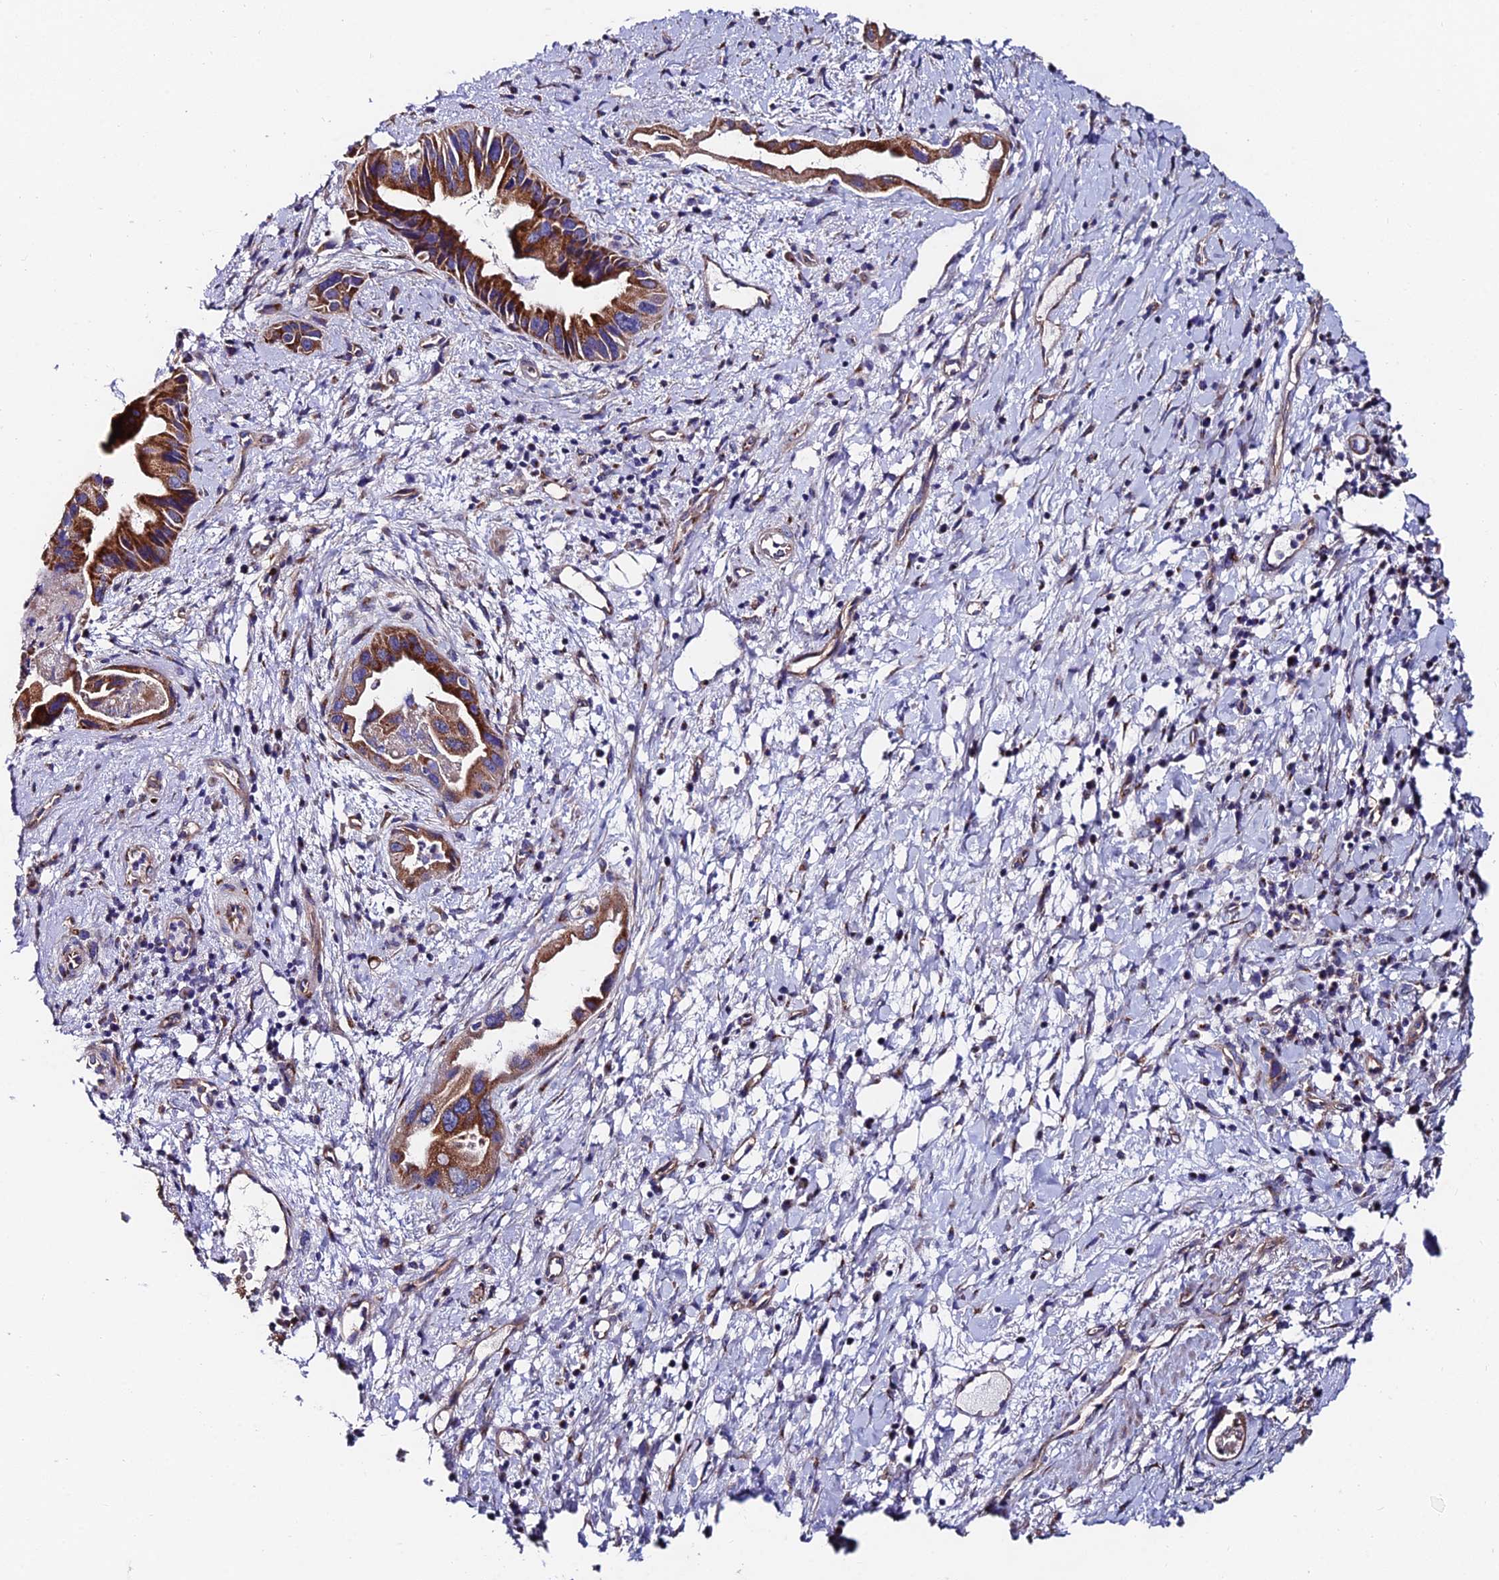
{"staining": {"intensity": "strong", "quantity": ">75%", "location": "cytoplasmic/membranous"}, "tissue": "pancreatic cancer", "cell_type": "Tumor cells", "image_type": "cancer", "snomed": [{"axis": "morphology", "description": "Adenocarcinoma, NOS"}, {"axis": "topography", "description": "Pancreas"}], "caption": "Immunohistochemistry photomicrograph of neoplastic tissue: pancreatic cancer stained using IHC displays high levels of strong protein expression localized specifically in the cytoplasmic/membranous of tumor cells, appearing as a cytoplasmic/membranous brown color.", "gene": "ADGRF3", "patient": {"sex": "female", "age": 77}}